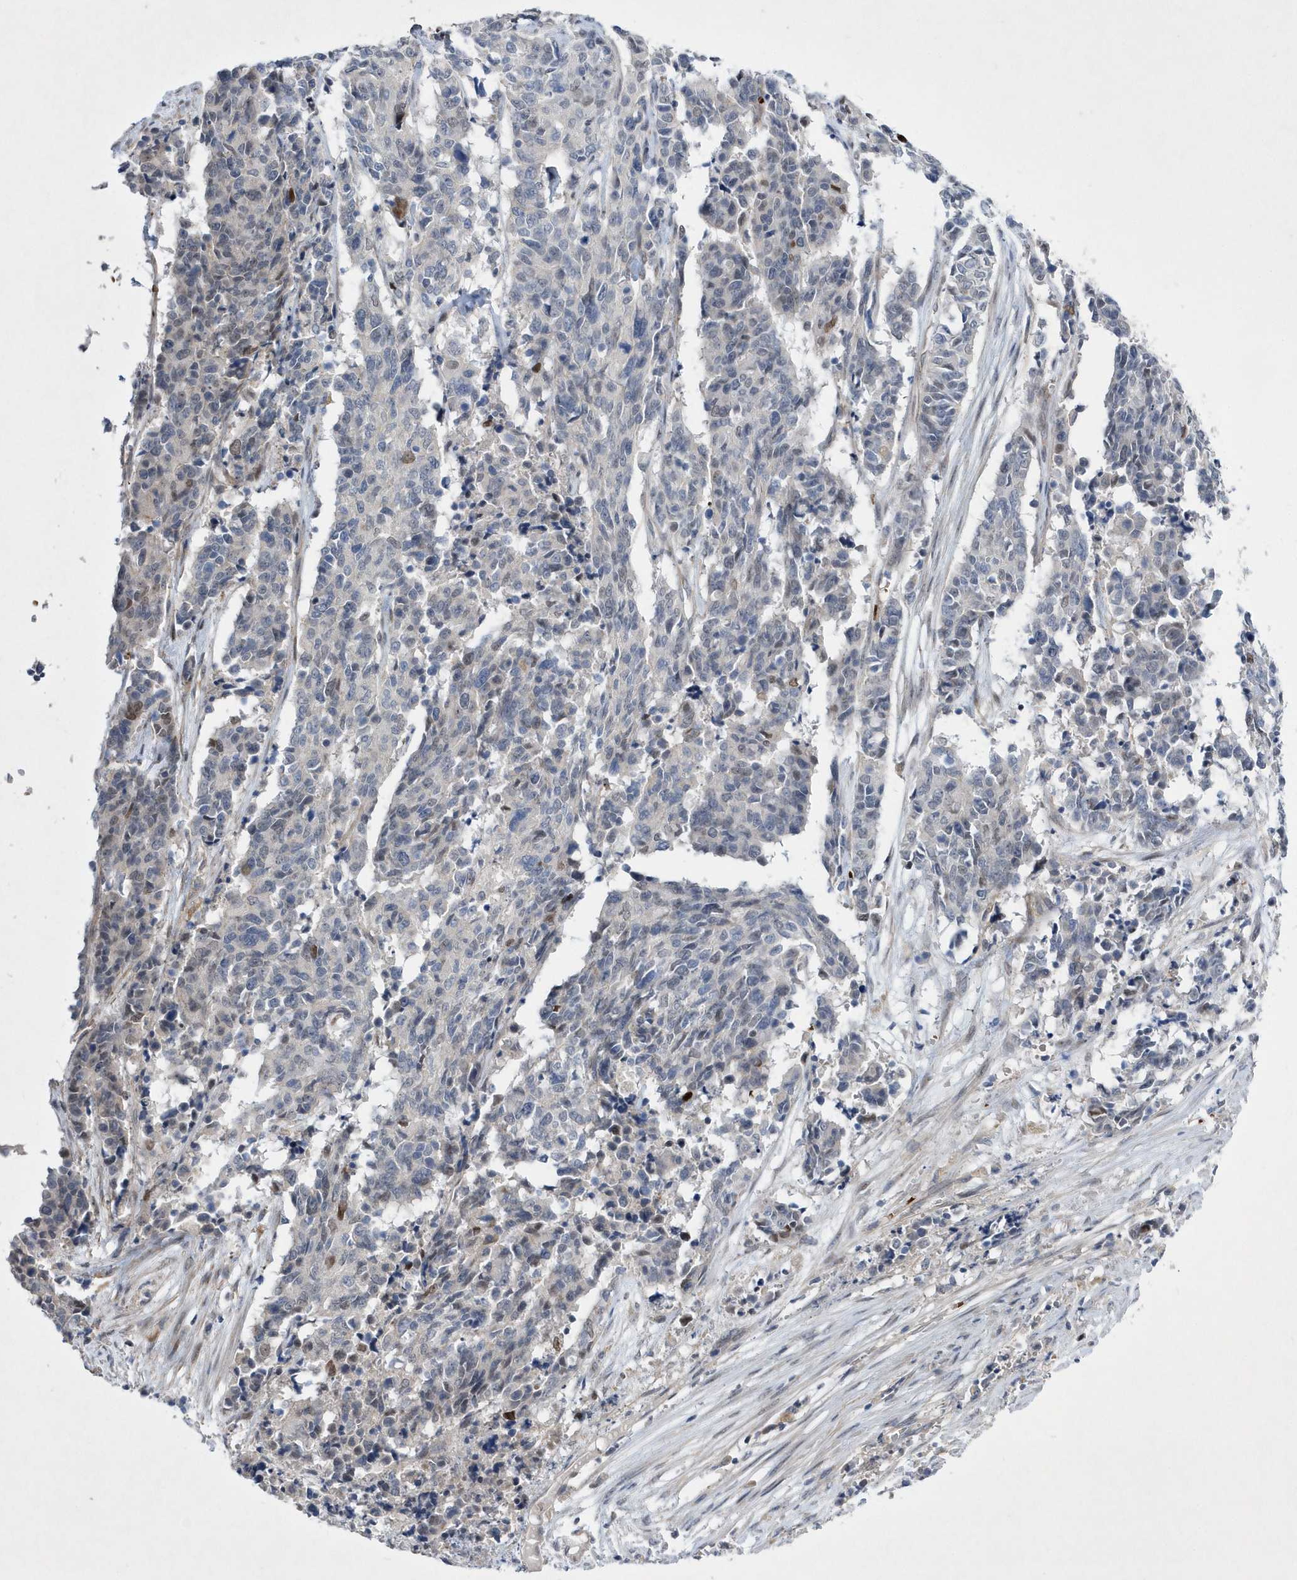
{"staining": {"intensity": "negative", "quantity": "none", "location": "none"}, "tissue": "cervical cancer", "cell_type": "Tumor cells", "image_type": "cancer", "snomed": [{"axis": "morphology", "description": "Normal tissue, NOS"}, {"axis": "morphology", "description": "Squamous cell carcinoma, NOS"}, {"axis": "topography", "description": "Cervix"}], "caption": "Immunohistochemical staining of human cervical cancer demonstrates no significant expression in tumor cells. (Immunohistochemistry (ihc), brightfield microscopy, high magnification).", "gene": "ZNF875", "patient": {"sex": "female", "age": 35}}